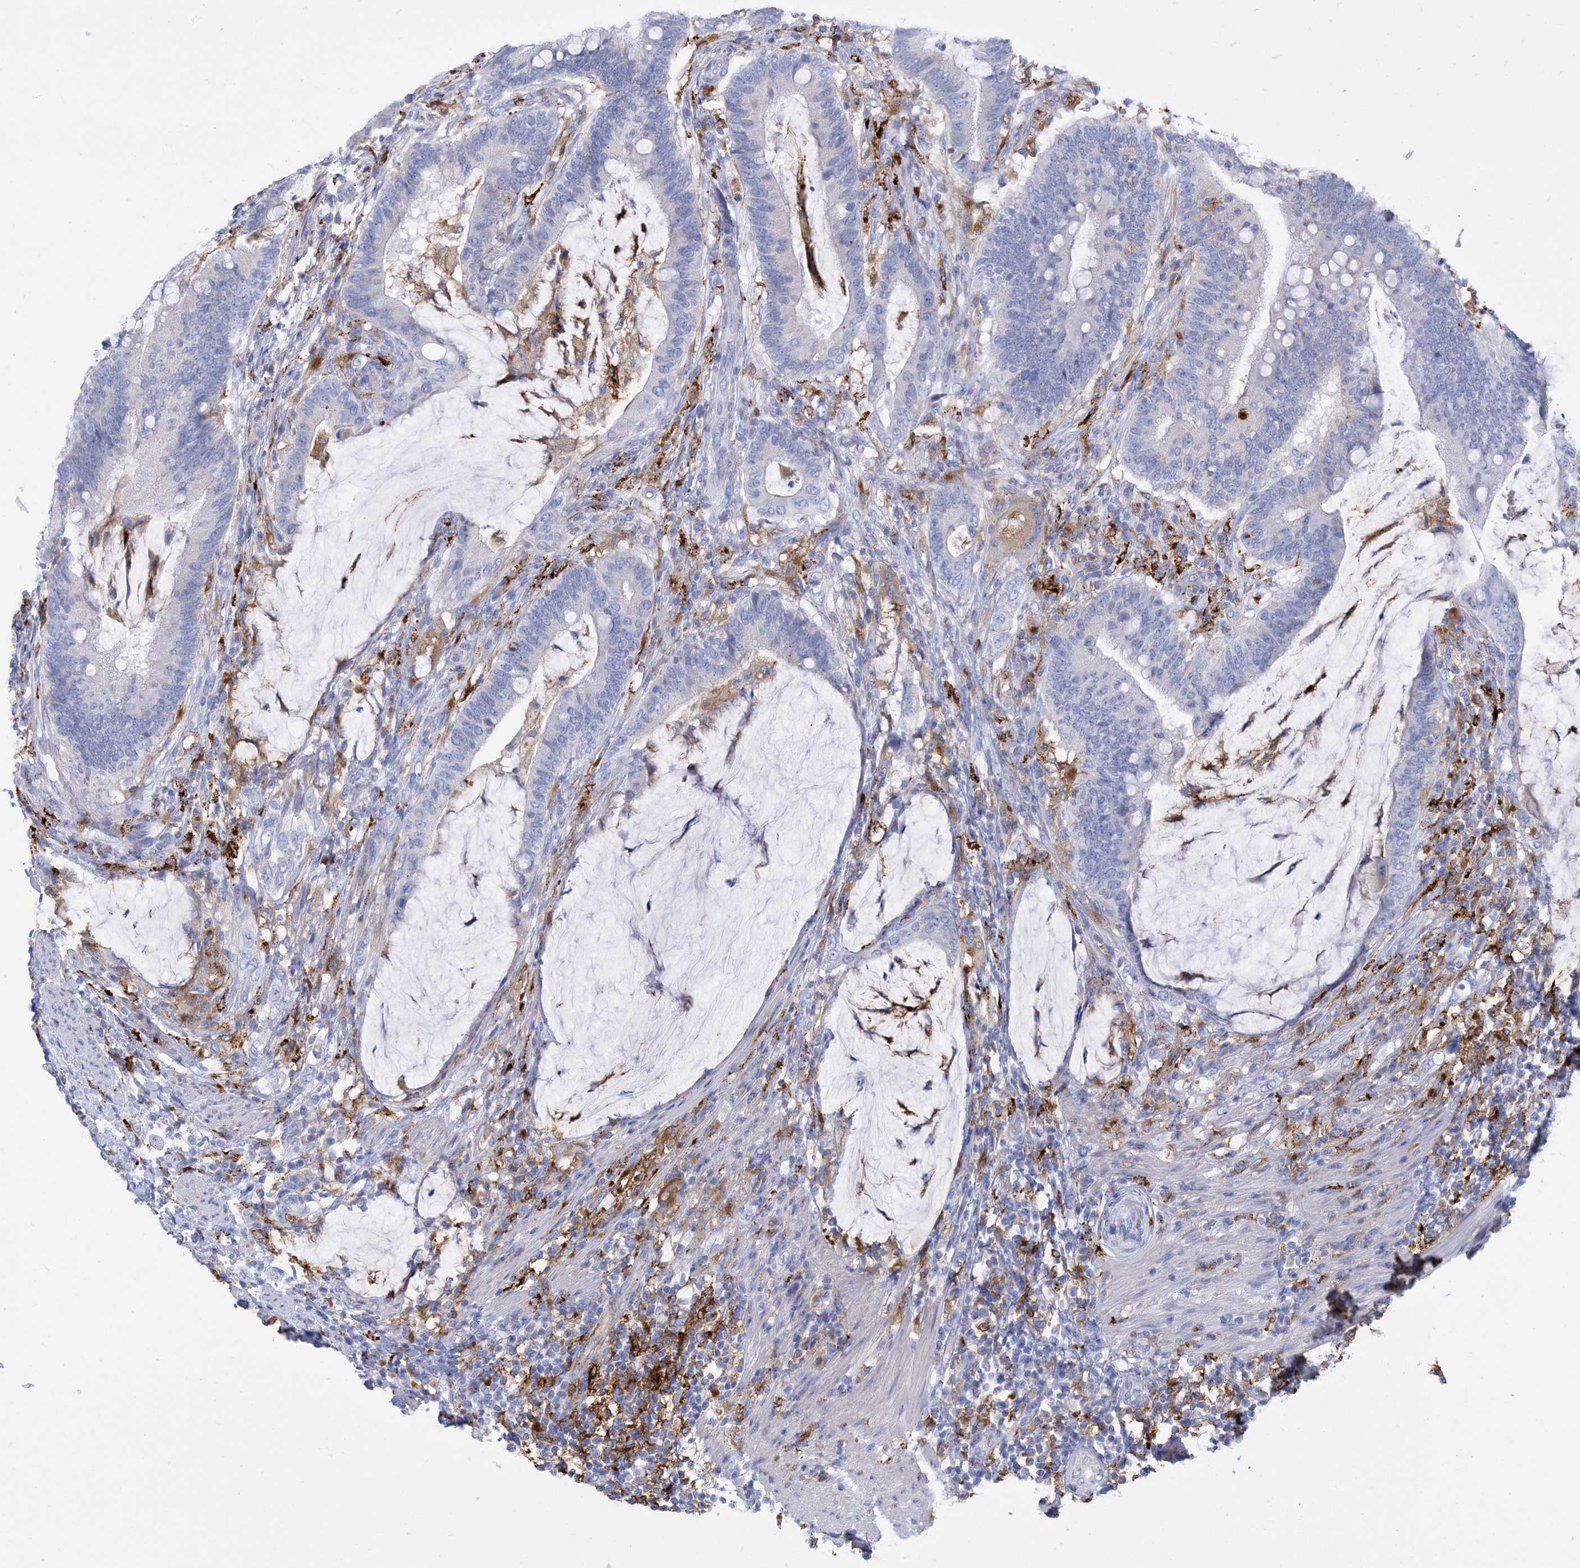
{"staining": {"intensity": "negative", "quantity": "none", "location": "none"}, "tissue": "colorectal cancer", "cell_type": "Tumor cells", "image_type": "cancer", "snomed": [{"axis": "morphology", "description": "Adenocarcinoma, NOS"}, {"axis": "topography", "description": "Colon"}], "caption": "Tumor cells show no significant positivity in colorectal cancer.", "gene": "DPH3", "patient": {"sex": "female", "age": 66}}